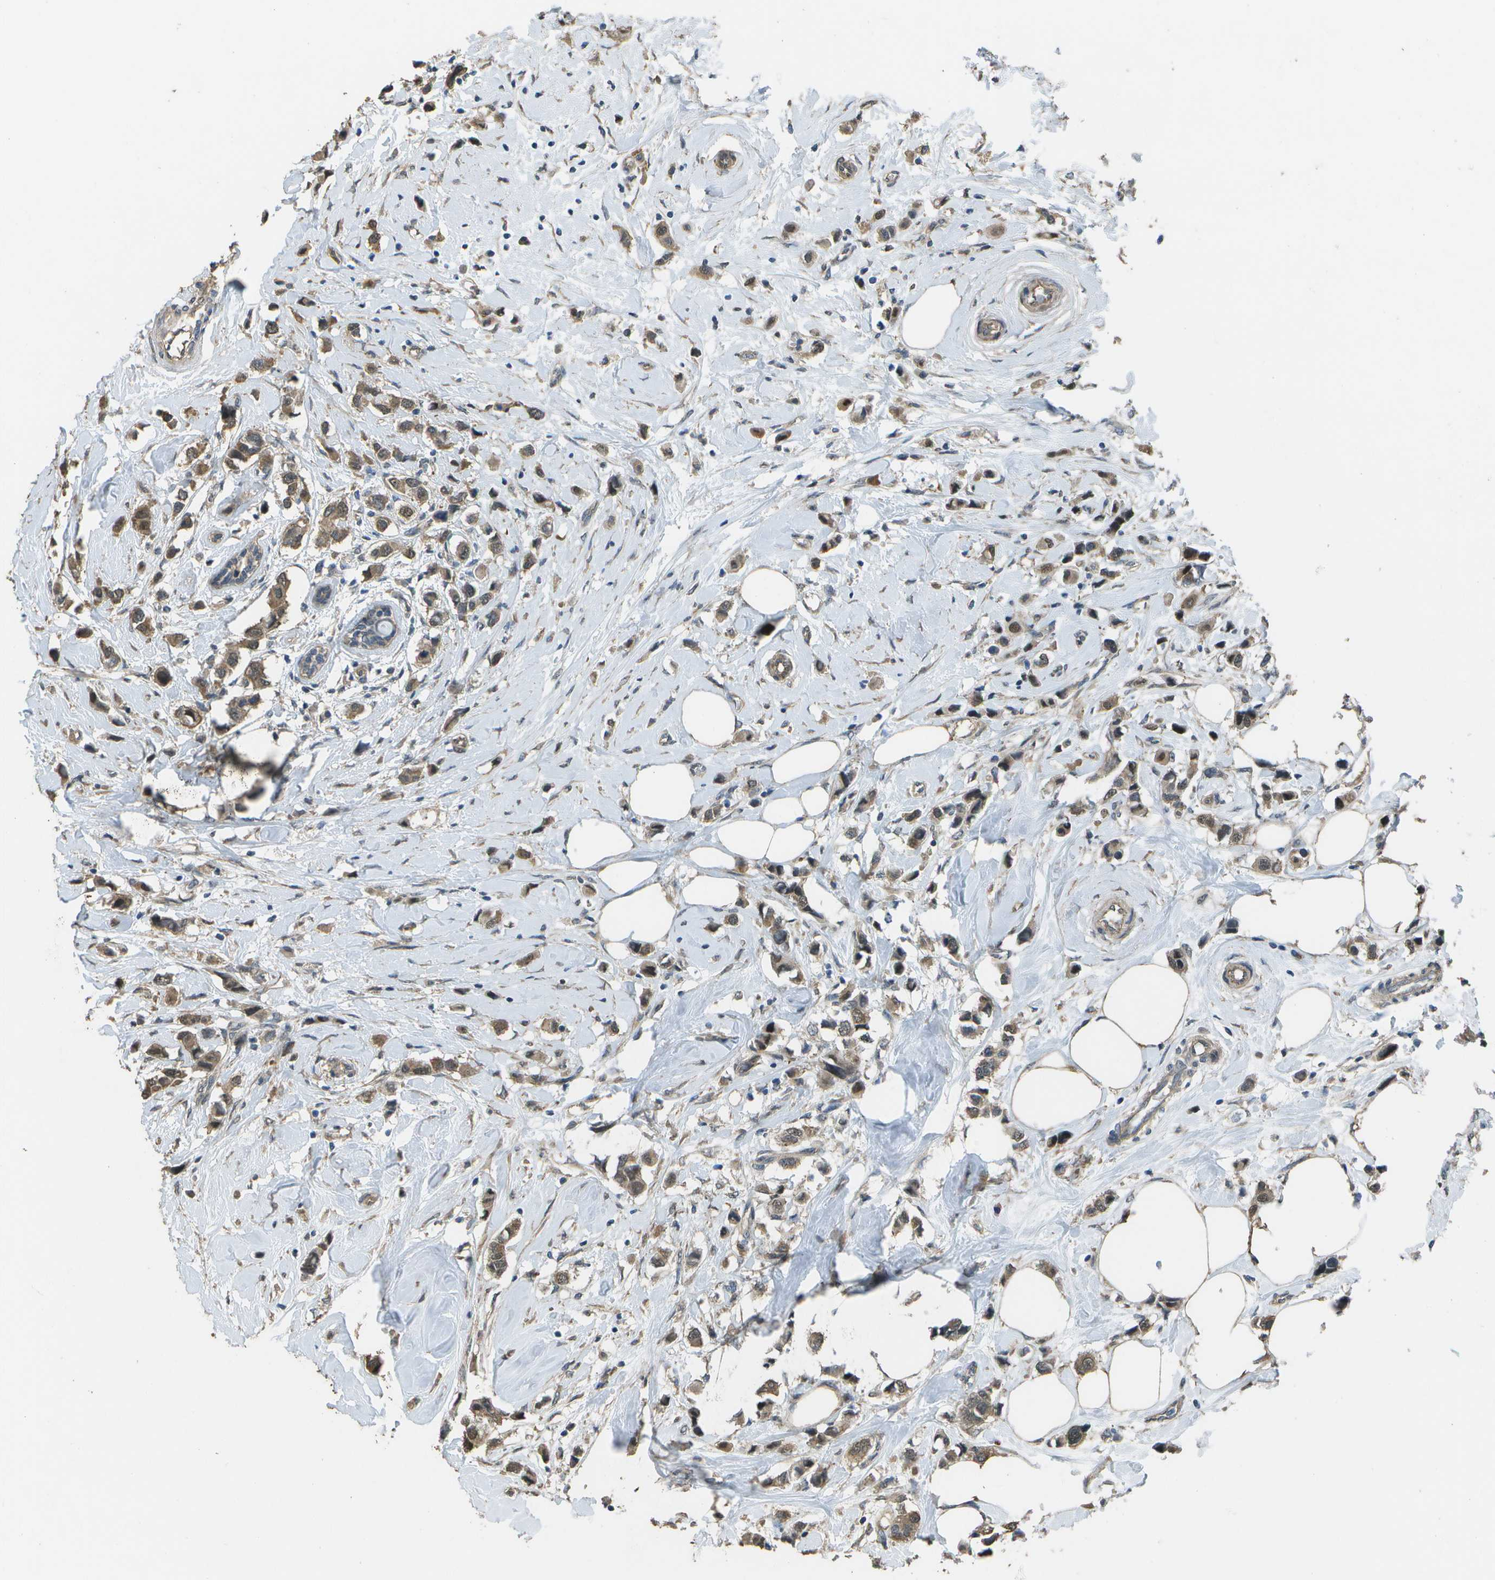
{"staining": {"intensity": "moderate", "quantity": ">75%", "location": "cytoplasmic/membranous"}, "tissue": "breast cancer", "cell_type": "Tumor cells", "image_type": "cancer", "snomed": [{"axis": "morphology", "description": "Normal tissue, NOS"}, {"axis": "morphology", "description": "Duct carcinoma"}, {"axis": "topography", "description": "Breast"}], "caption": "Breast cancer (intraductal carcinoma) was stained to show a protein in brown. There is medium levels of moderate cytoplasmic/membranous positivity in about >75% of tumor cells.", "gene": "CLNS1A", "patient": {"sex": "female", "age": 50}}